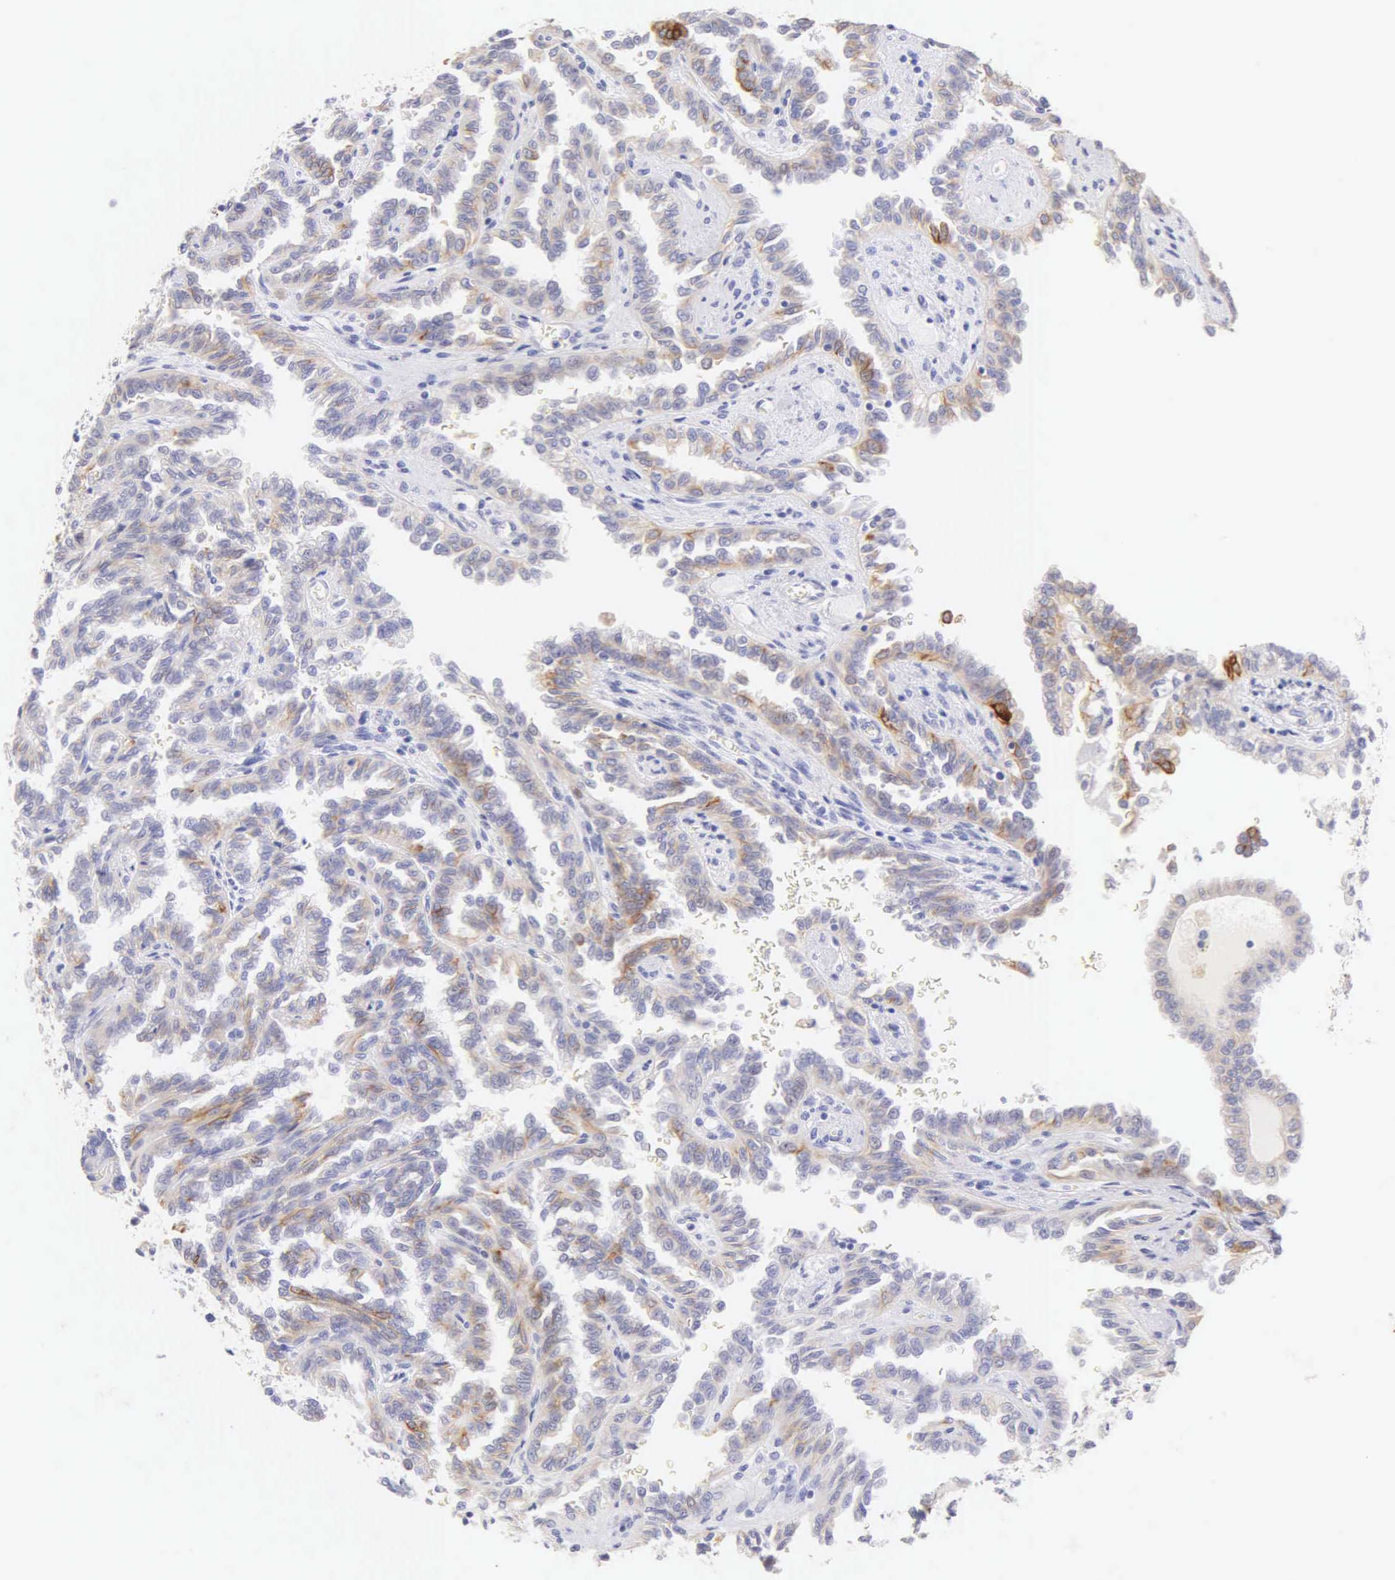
{"staining": {"intensity": "weak", "quantity": "<25%", "location": "cytoplasmic/membranous"}, "tissue": "renal cancer", "cell_type": "Tumor cells", "image_type": "cancer", "snomed": [{"axis": "morphology", "description": "Inflammation, NOS"}, {"axis": "morphology", "description": "Adenocarcinoma, NOS"}, {"axis": "topography", "description": "Kidney"}], "caption": "This histopathology image is of renal cancer stained with immunohistochemistry (IHC) to label a protein in brown with the nuclei are counter-stained blue. There is no expression in tumor cells.", "gene": "KRT17", "patient": {"sex": "male", "age": 68}}